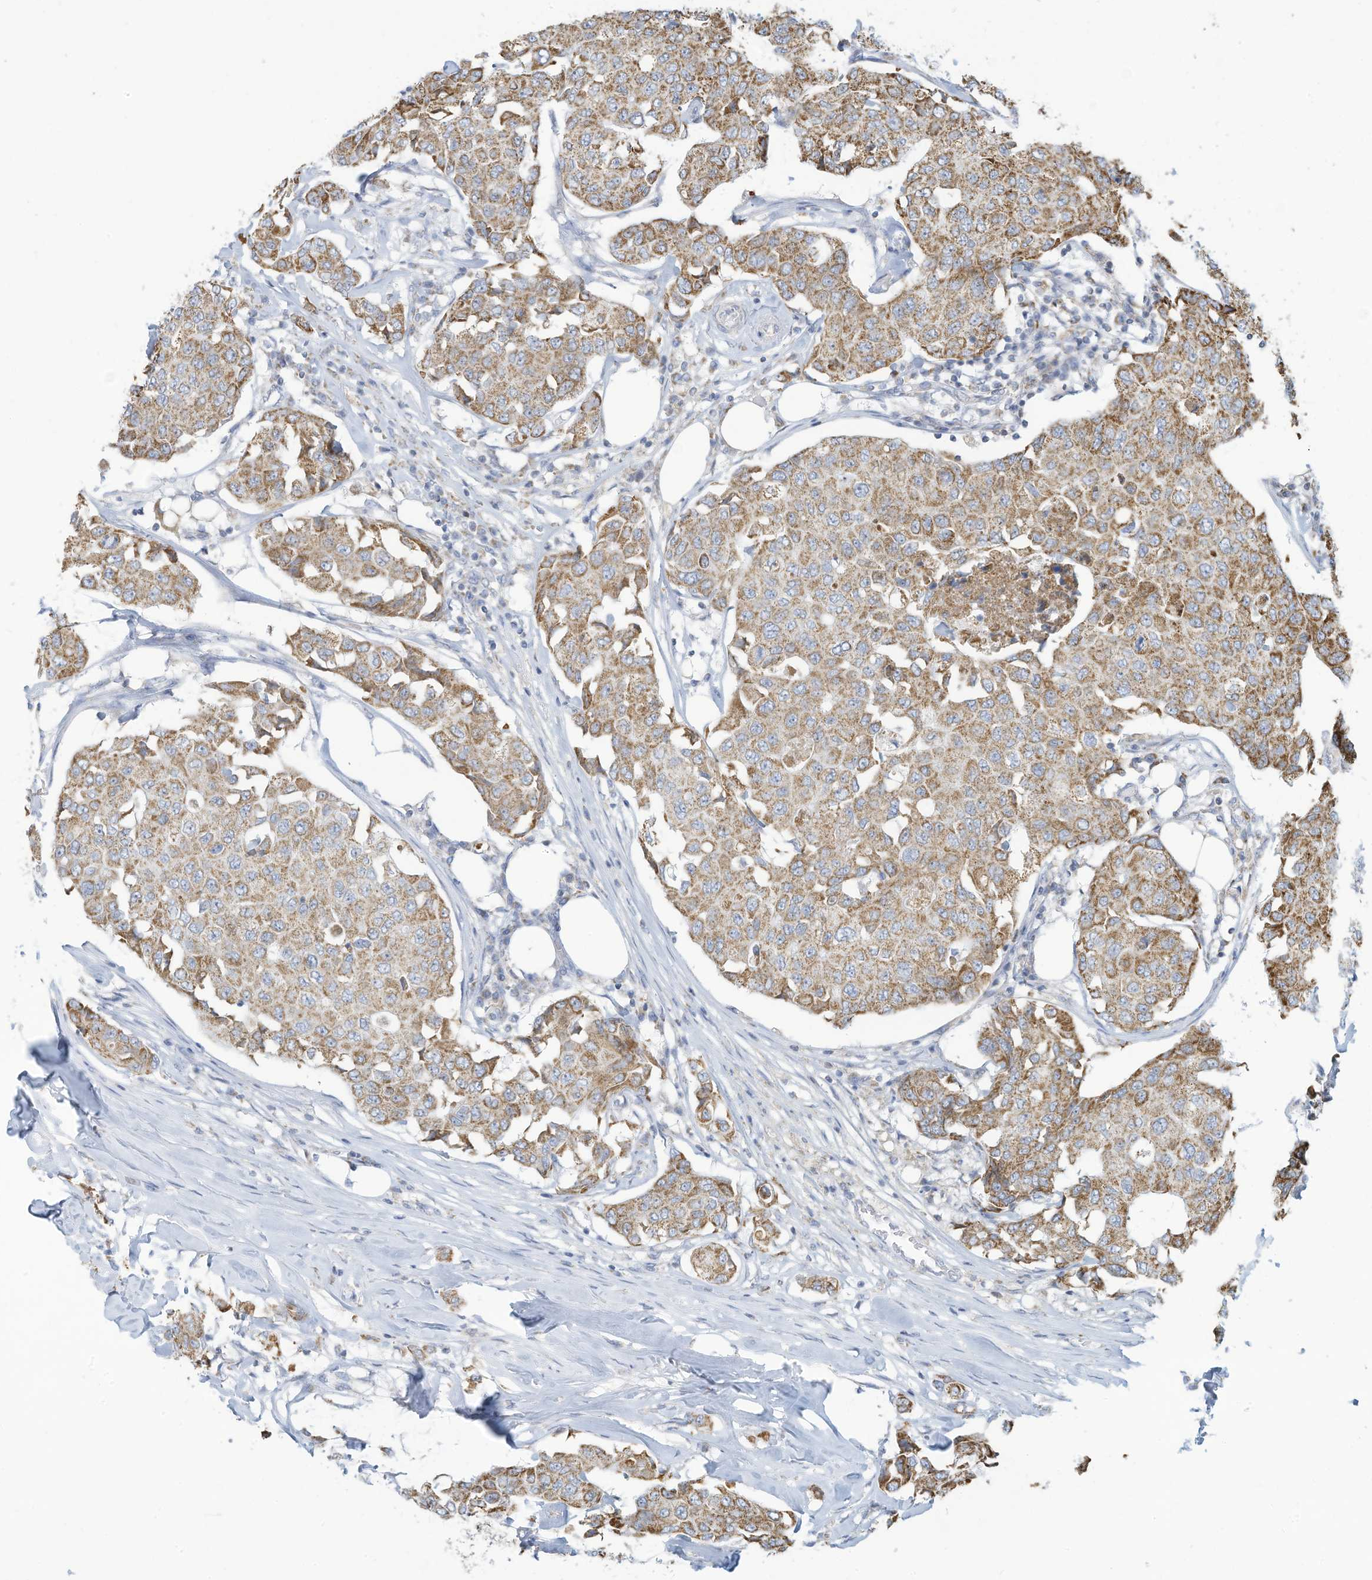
{"staining": {"intensity": "moderate", "quantity": ">75%", "location": "cytoplasmic/membranous"}, "tissue": "breast cancer", "cell_type": "Tumor cells", "image_type": "cancer", "snomed": [{"axis": "morphology", "description": "Duct carcinoma"}, {"axis": "topography", "description": "Breast"}], "caption": "Immunohistochemical staining of human breast cancer (intraductal carcinoma) displays moderate cytoplasmic/membranous protein staining in approximately >75% of tumor cells.", "gene": "NLN", "patient": {"sex": "female", "age": 80}}